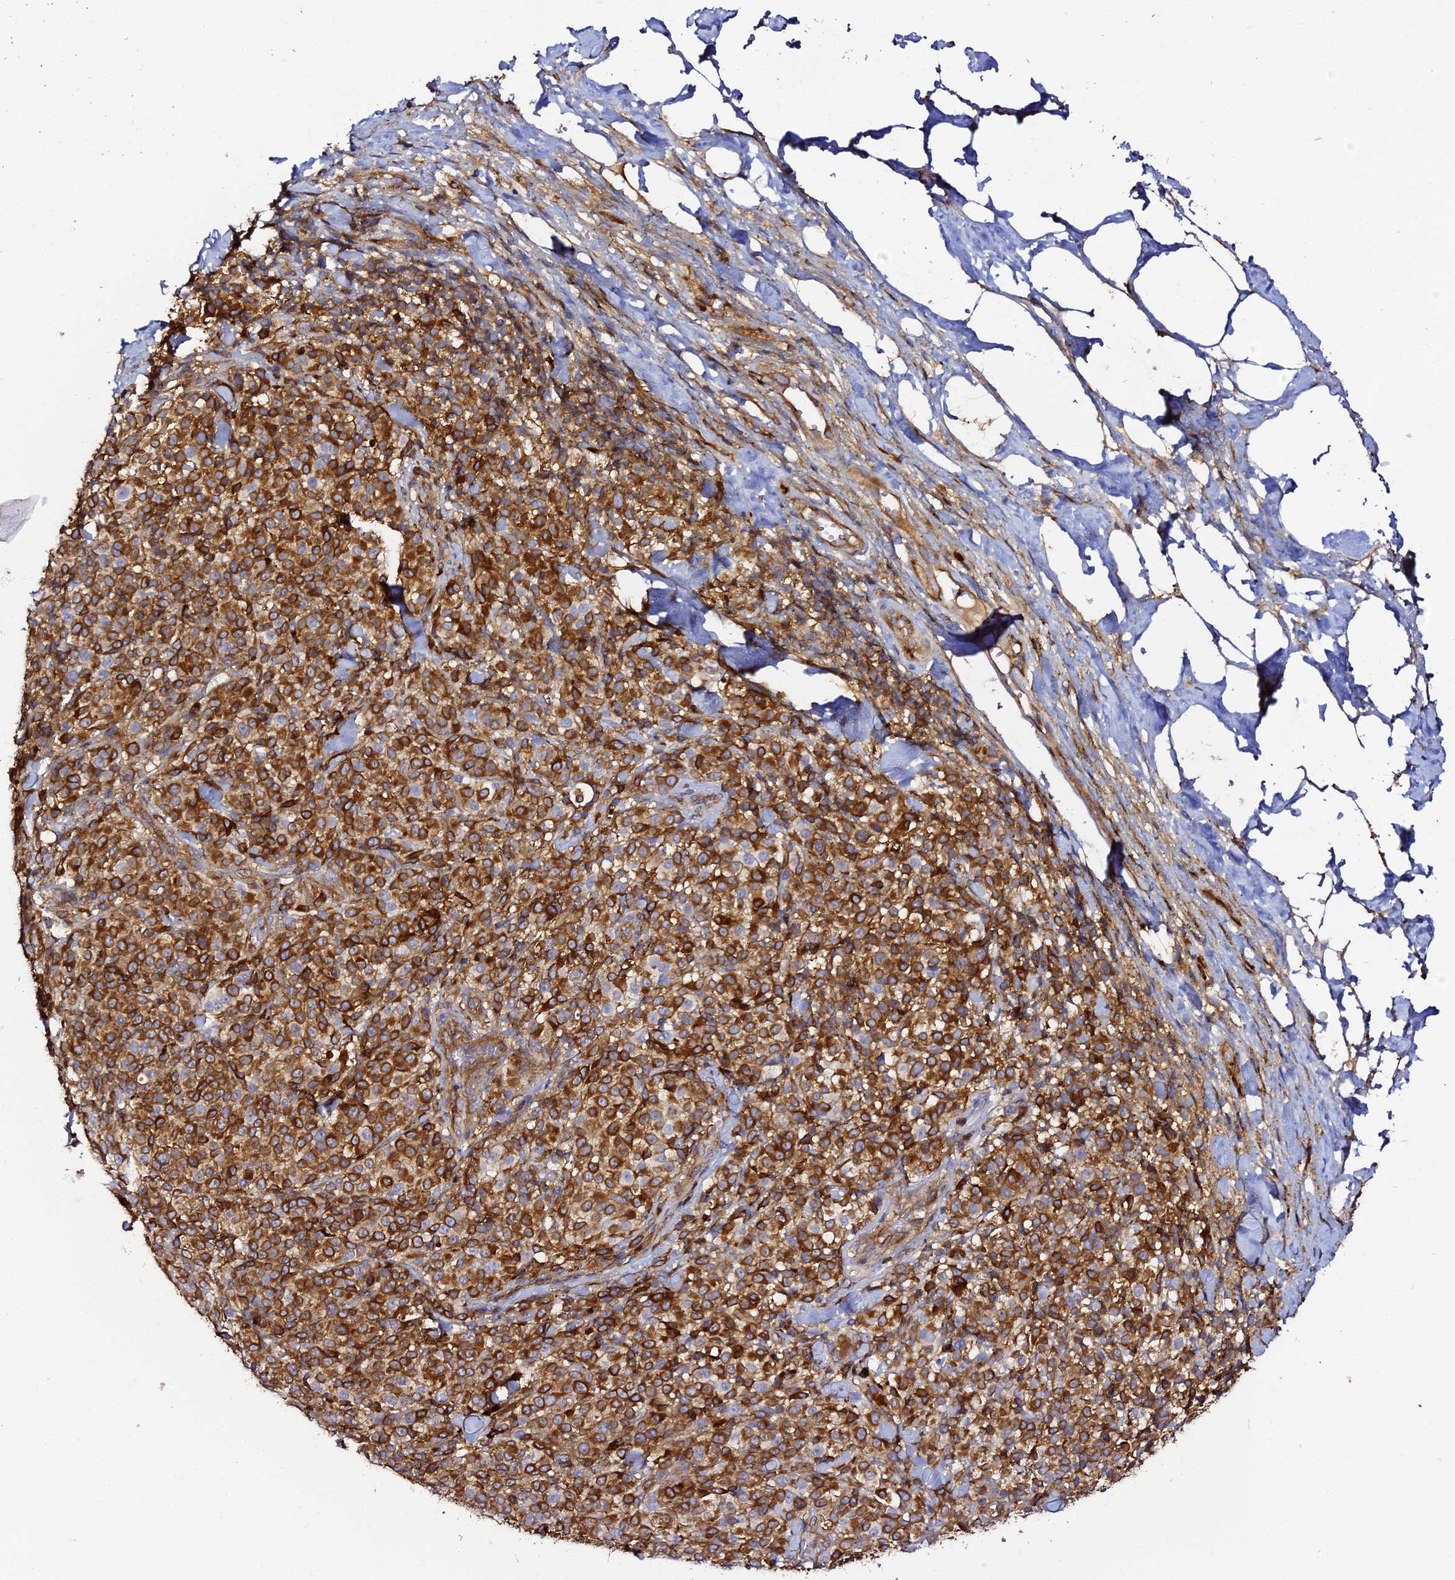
{"staining": {"intensity": "strong", "quantity": ">75%", "location": "cytoplasmic/membranous"}, "tissue": "melanoma", "cell_type": "Tumor cells", "image_type": "cancer", "snomed": [{"axis": "morphology", "description": "Normal tissue, NOS"}, {"axis": "morphology", "description": "Malignant melanoma, NOS"}, {"axis": "topography", "description": "Skin"}], "caption": "Tumor cells reveal high levels of strong cytoplasmic/membranous staining in approximately >75% of cells in malignant melanoma. The staining was performed using DAB to visualize the protein expression in brown, while the nuclei were stained in blue with hematoxylin (Magnification: 20x).", "gene": "TRPV2", "patient": {"sex": "female", "age": 34}}